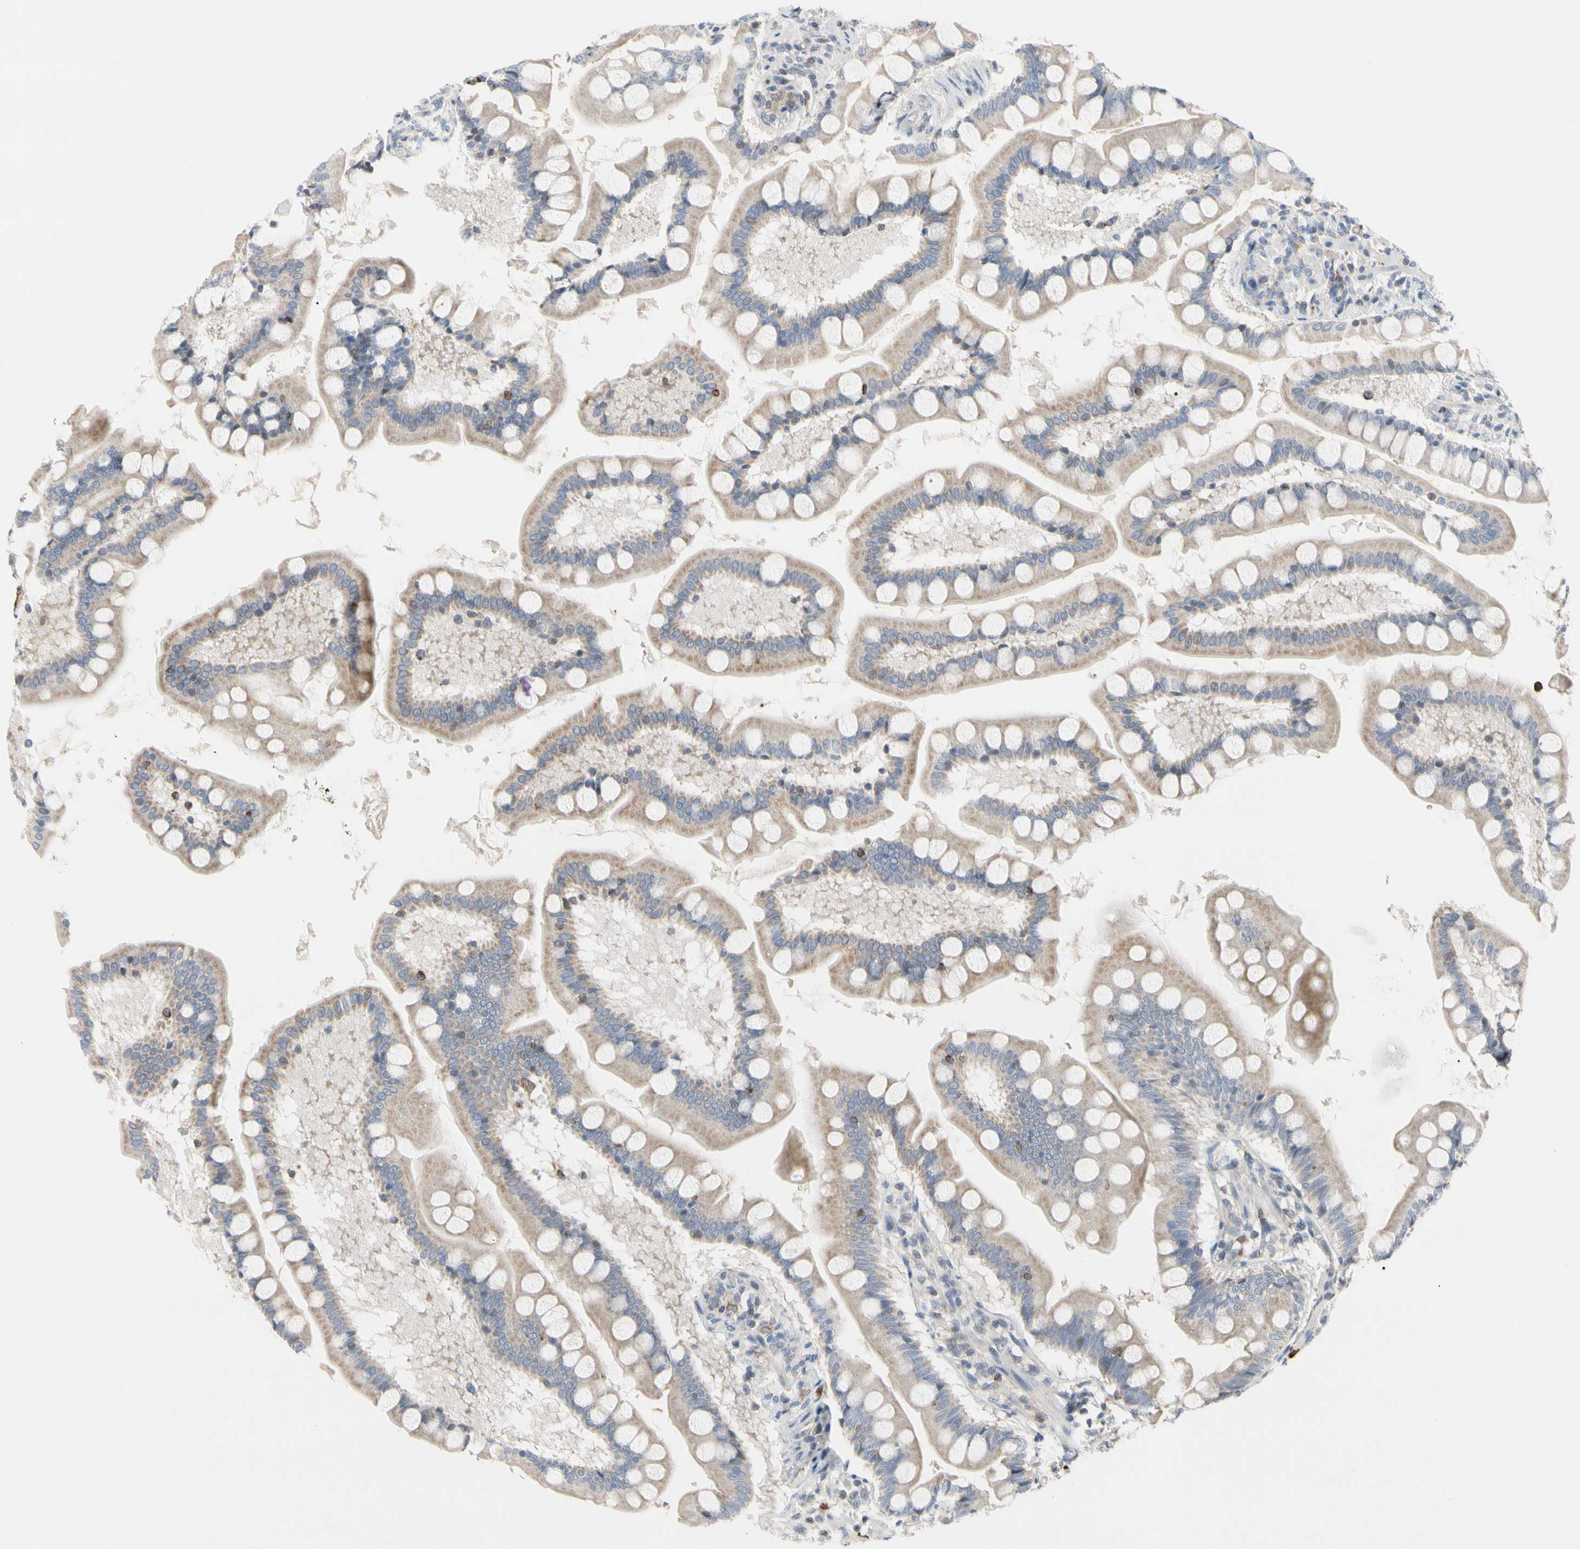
{"staining": {"intensity": "moderate", "quantity": ">75%", "location": "cytoplasmic/membranous"}, "tissue": "small intestine", "cell_type": "Glandular cells", "image_type": "normal", "snomed": [{"axis": "morphology", "description": "Normal tissue, NOS"}, {"axis": "topography", "description": "Small intestine"}], "caption": "A high-resolution photomicrograph shows IHC staining of benign small intestine, which exhibits moderate cytoplasmic/membranous expression in about >75% of glandular cells.", "gene": "MCL1", "patient": {"sex": "male", "age": 41}}